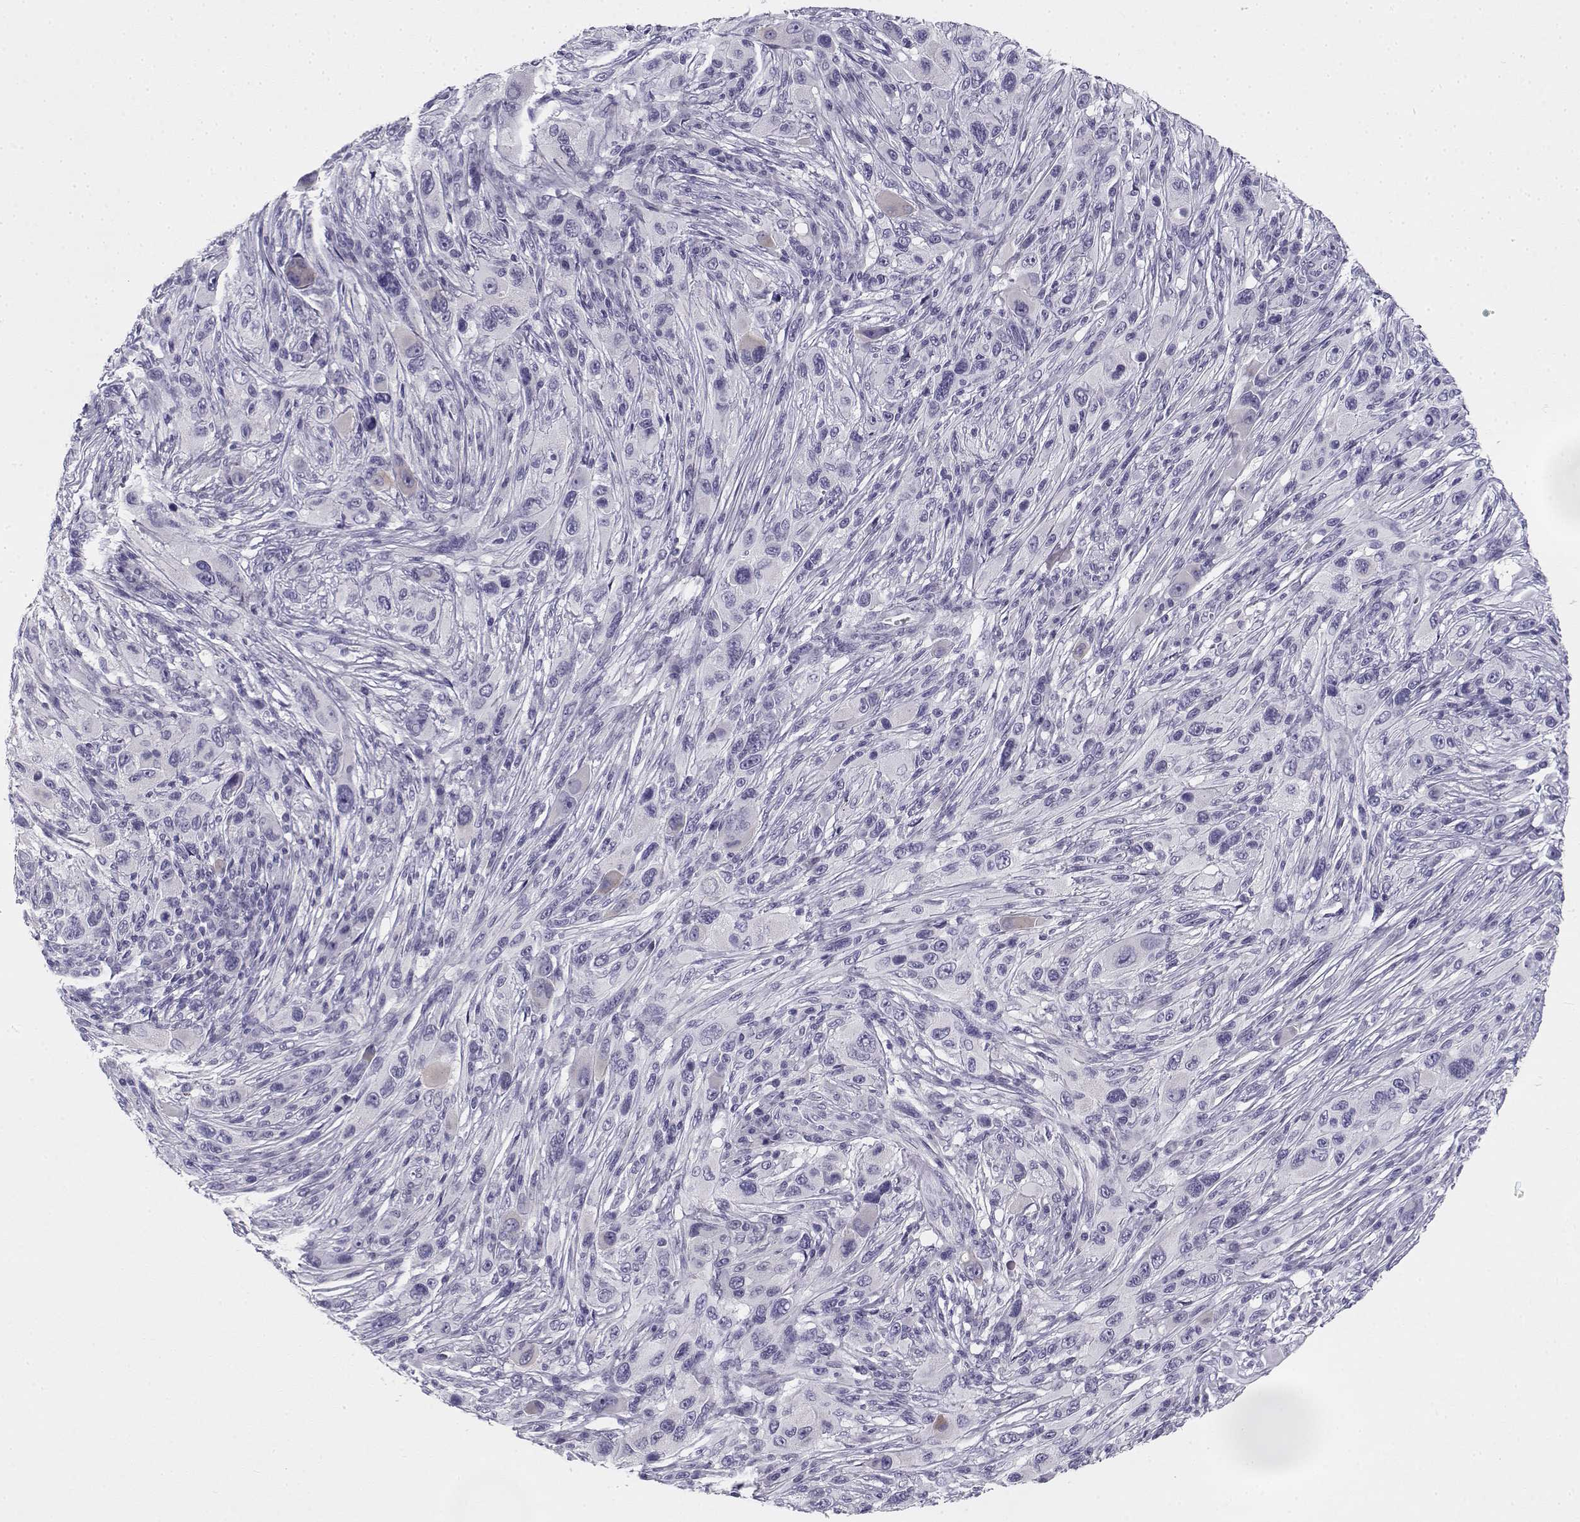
{"staining": {"intensity": "negative", "quantity": "none", "location": "none"}, "tissue": "melanoma", "cell_type": "Tumor cells", "image_type": "cancer", "snomed": [{"axis": "morphology", "description": "Malignant melanoma, NOS"}, {"axis": "topography", "description": "Skin"}], "caption": "DAB (3,3'-diaminobenzidine) immunohistochemical staining of human malignant melanoma reveals no significant expression in tumor cells. Nuclei are stained in blue.", "gene": "CREB3L3", "patient": {"sex": "male", "age": 53}}